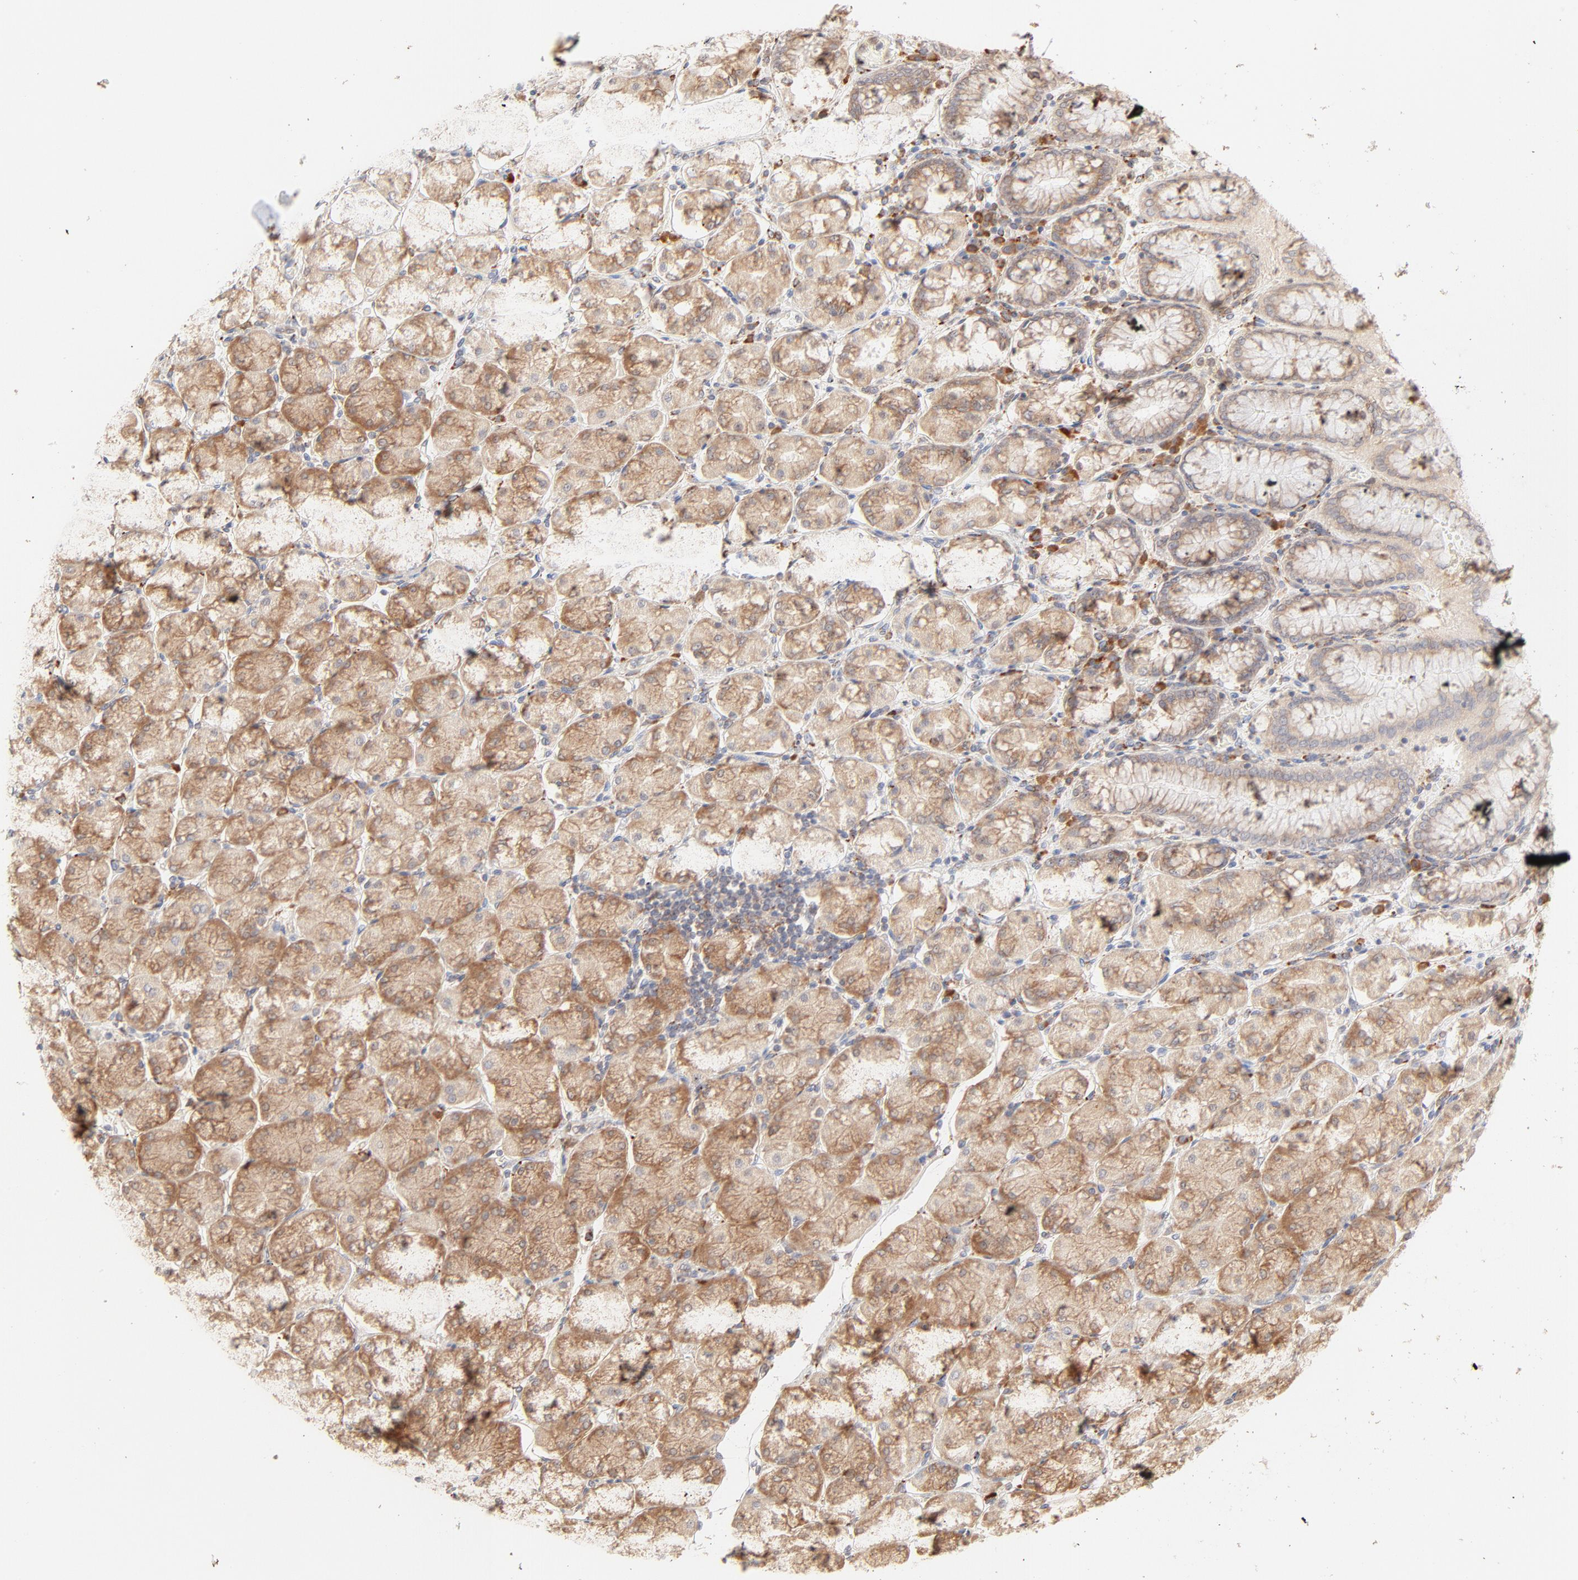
{"staining": {"intensity": "moderate", "quantity": ">75%", "location": "cytoplasmic/membranous"}, "tissue": "stomach", "cell_type": "Glandular cells", "image_type": "normal", "snomed": [{"axis": "morphology", "description": "Normal tissue, NOS"}, {"axis": "topography", "description": "Stomach, upper"}, {"axis": "topography", "description": "Stomach"}], "caption": "Immunohistochemistry image of normal human stomach stained for a protein (brown), which reveals medium levels of moderate cytoplasmic/membranous expression in approximately >75% of glandular cells.", "gene": "PARP12", "patient": {"sex": "male", "age": 76}}